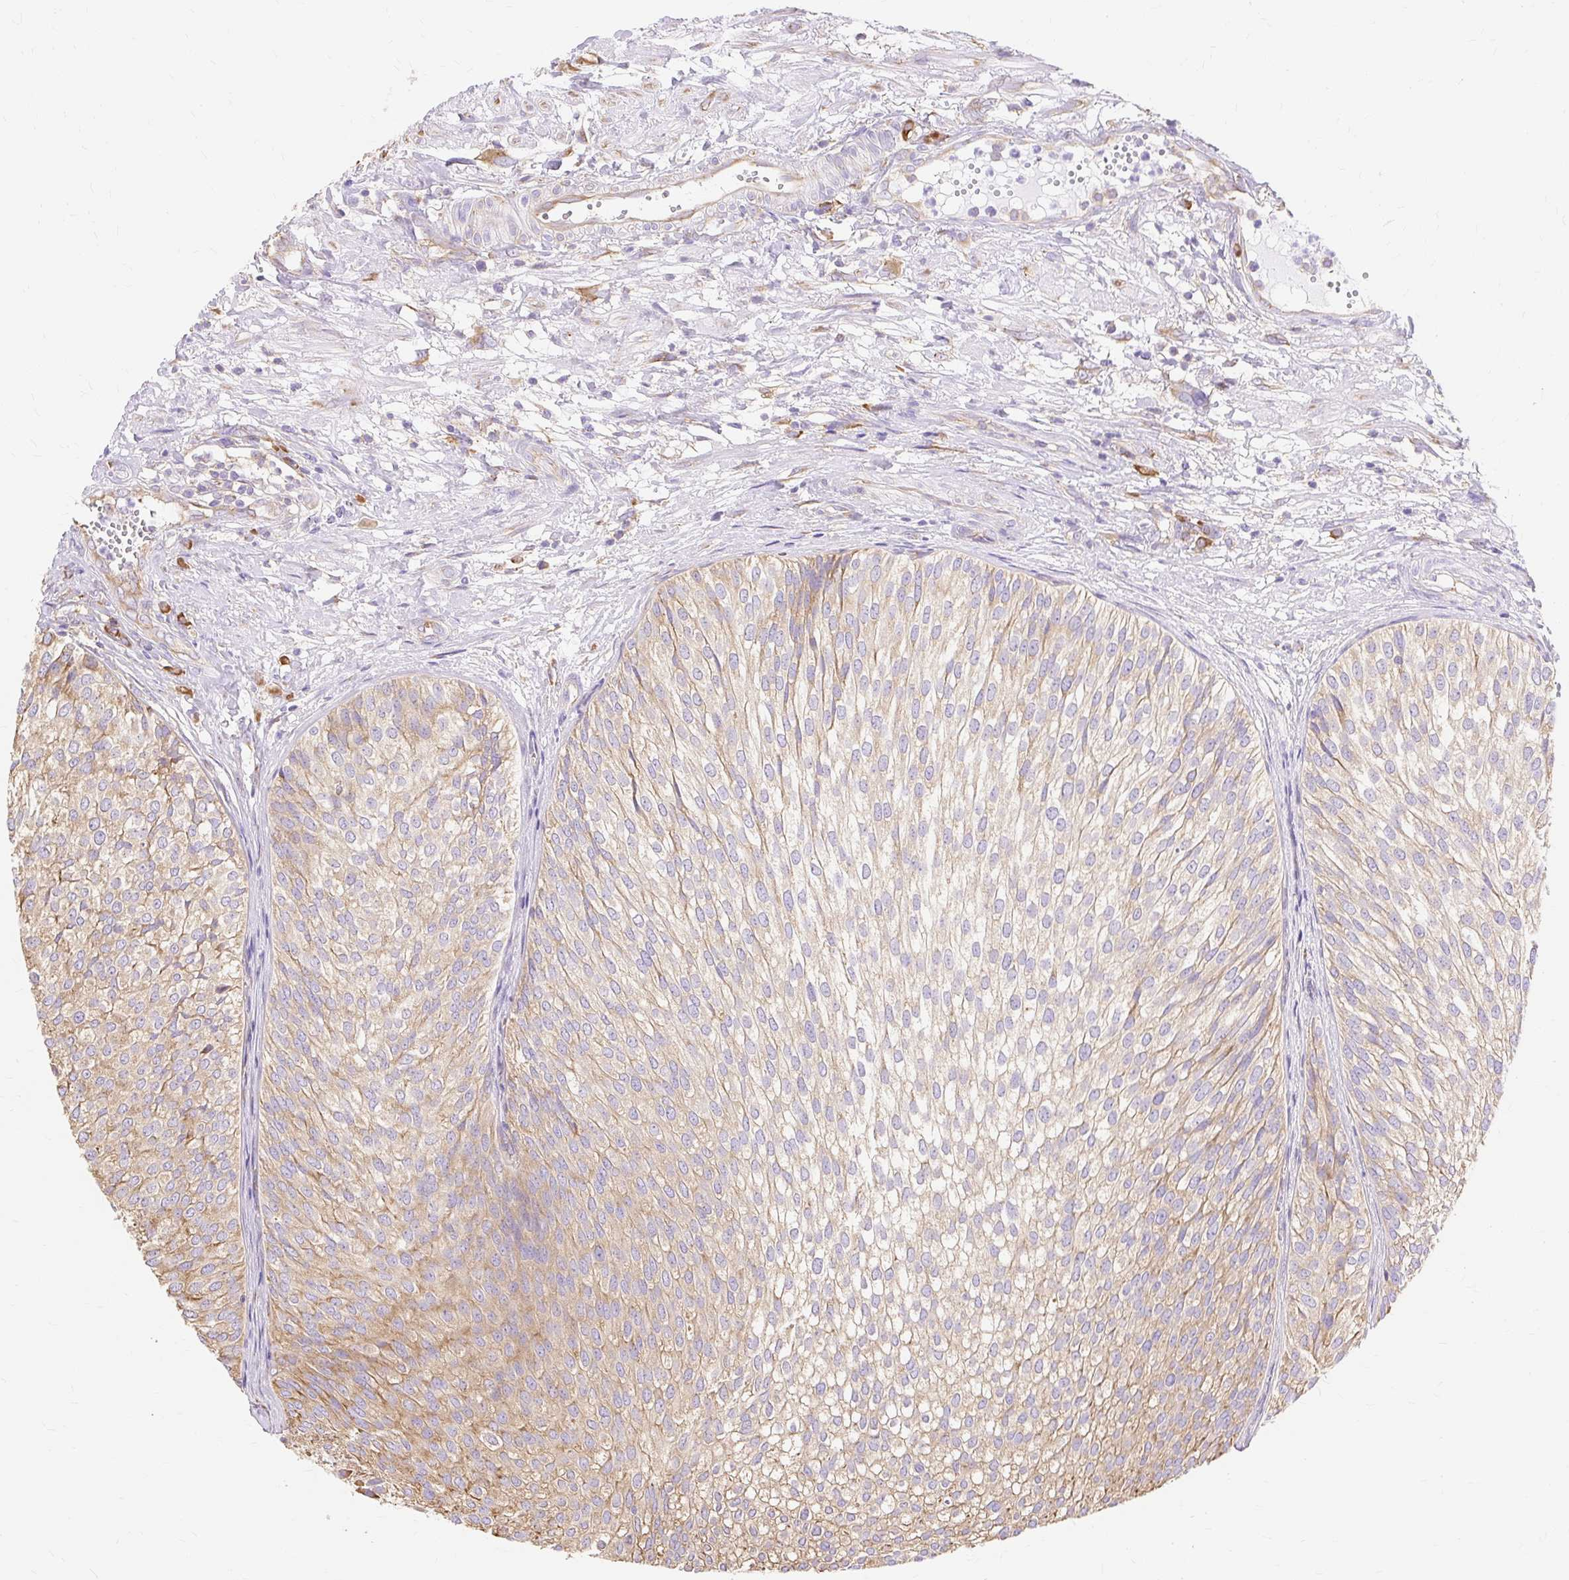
{"staining": {"intensity": "weak", "quantity": "25%-75%", "location": "cytoplasmic/membranous"}, "tissue": "urothelial cancer", "cell_type": "Tumor cells", "image_type": "cancer", "snomed": [{"axis": "morphology", "description": "Urothelial carcinoma, Low grade"}, {"axis": "topography", "description": "Urinary bladder"}], "caption": "Immunohistochemistry (IHC) (DAB (3,3'-diaminobenzidine)) staining of urothelial carcinoma (low-grade) reveals weak cytoplasmic/membranous protein expression in approximately 25%-75% of tumor cells. (DAB IHC with brightfield microscopy, high magnification).", "gene": "RPS17", "patient": {"sex": "male", "age": 91}}